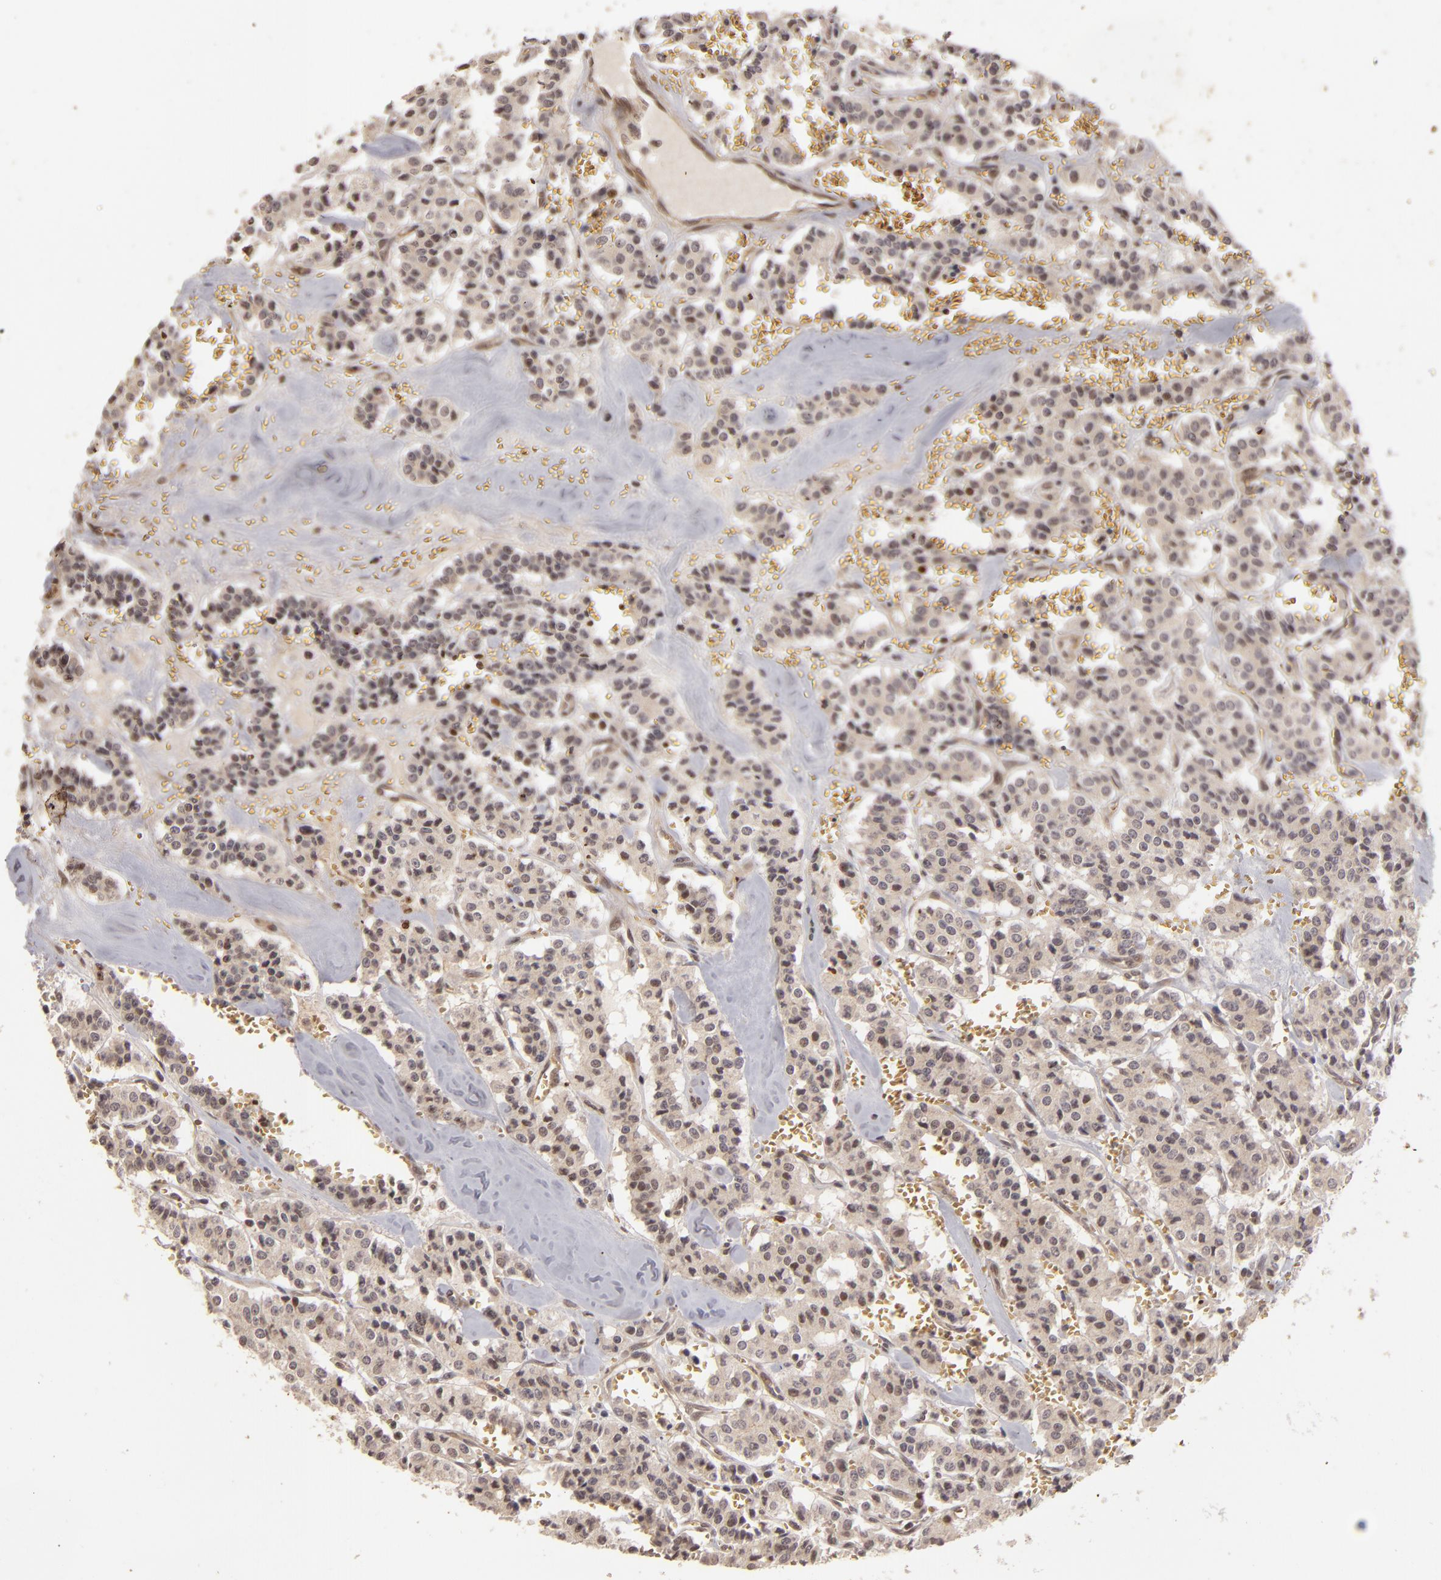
{"staining": {"intensity": "negative", "quantity": "none", "location": "none"}, "tissue": "carcinoid", "cell_type": "Tumor cells", "image_type": "cancer", "snomed": [{"axis": "morphology", "description": "Carcinoid, malignant, NOS"}, {"axis": "topography", "description": "Bronchus"}], "caption": "This image is of carcinoid stained with immunohistochemistry (IHC) to label a protein in brown with the nuclei are counter-stained blue. There is no positivity in tumor cells.", "gene": "DFFA", "patient": {"sex": "male", "age": 55}}